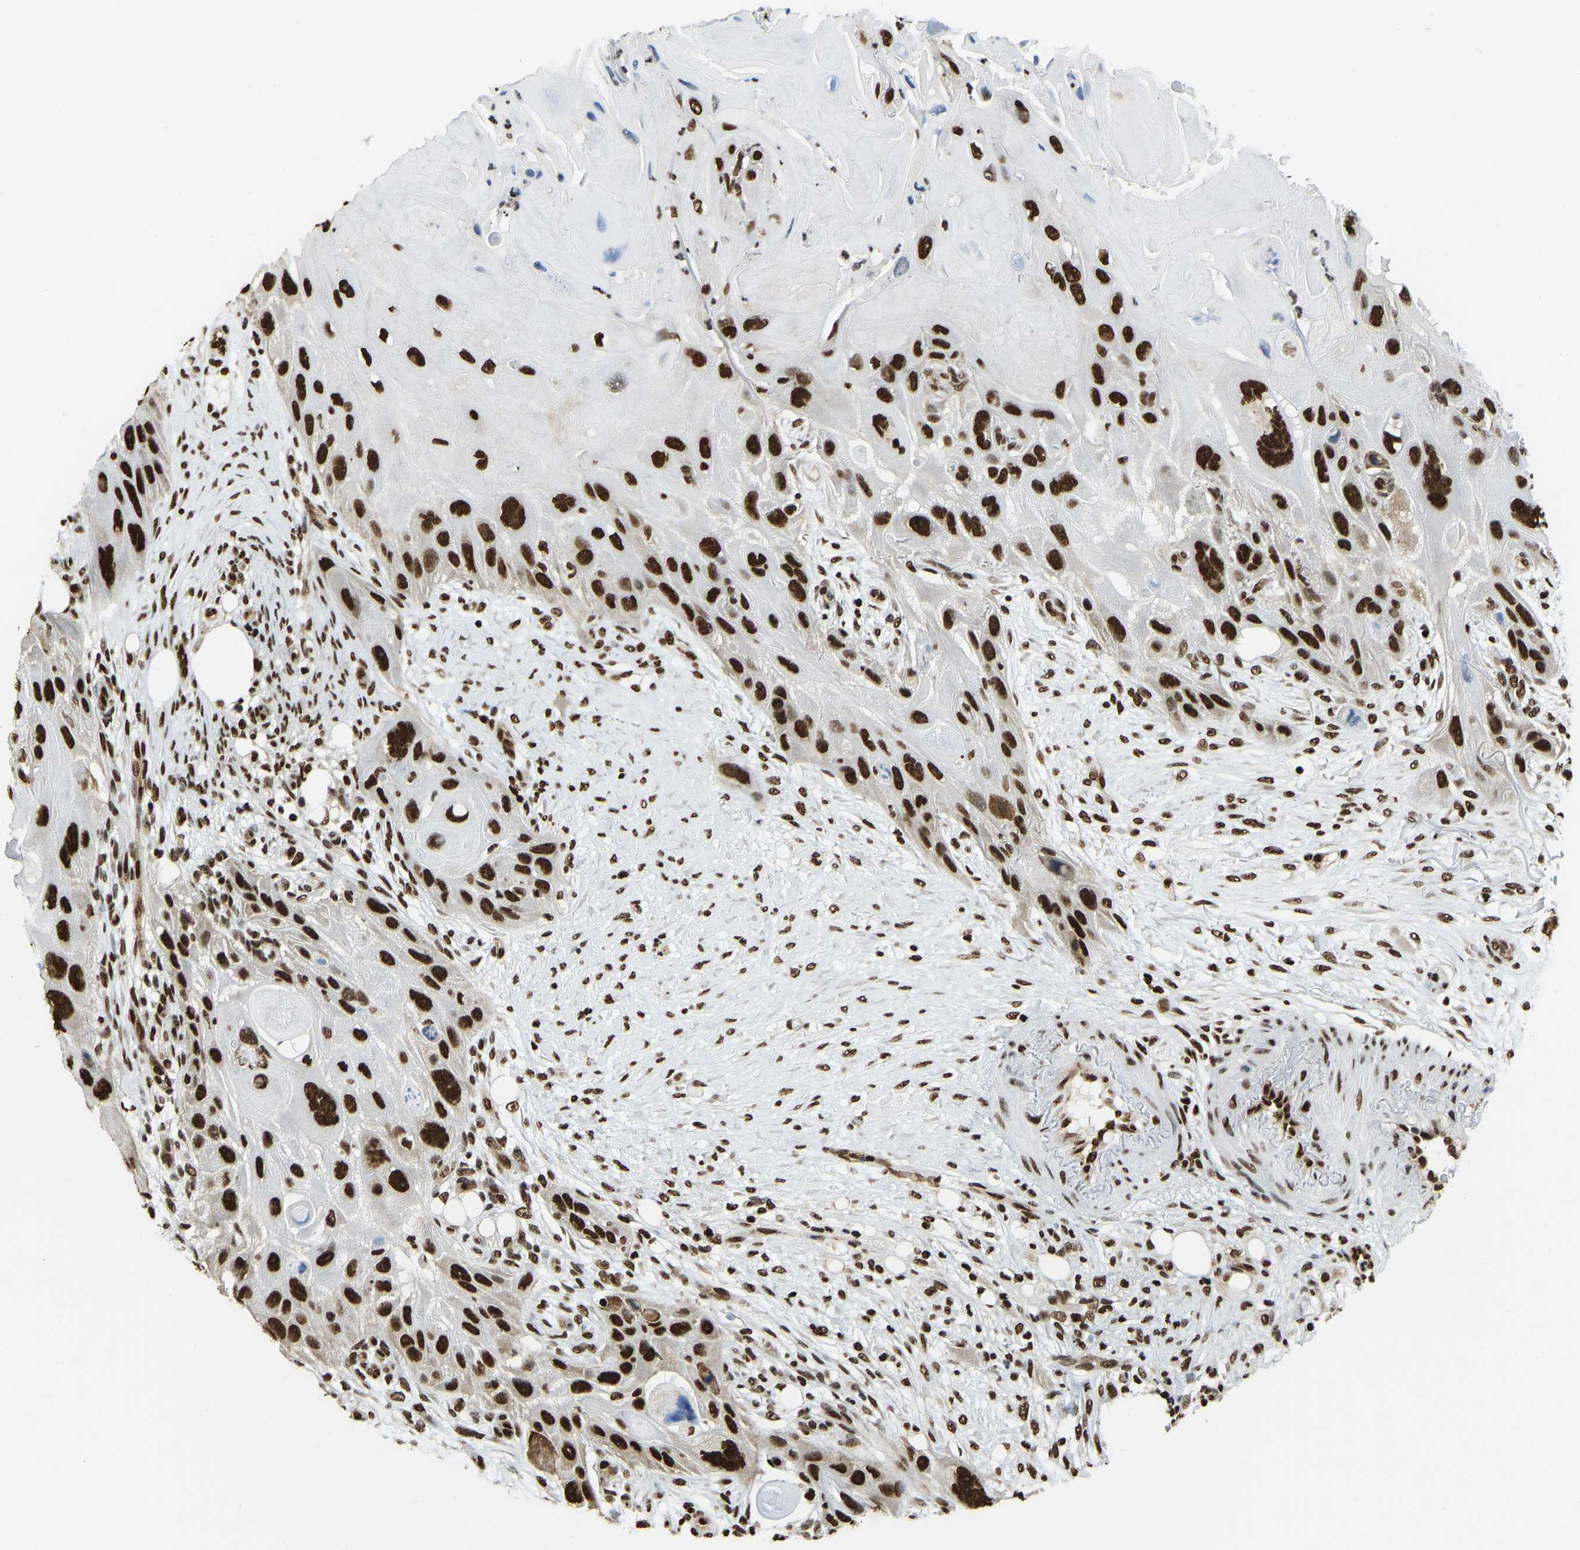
{"staining": {"intensity": "strong", "quantity": ">75%", "location": "nuclear"}, "tissue": "skin cancer", "cell_type": "Tumor cells", "image_type": "cancer", "snomed": [{"axis": "morphology", "description": "Squamous cell carcinoma, NOS"}, {"axis": "topography", "description": "Skin"}], "caption": "Immunohistochemical staining of human skin squamous cell carcinoma reveals high levels of strong nuclear positivity in approximately >75% of tumor cells.", "gene": "ZSCAN20", "patient": {"sex": "female", "age": 77}}